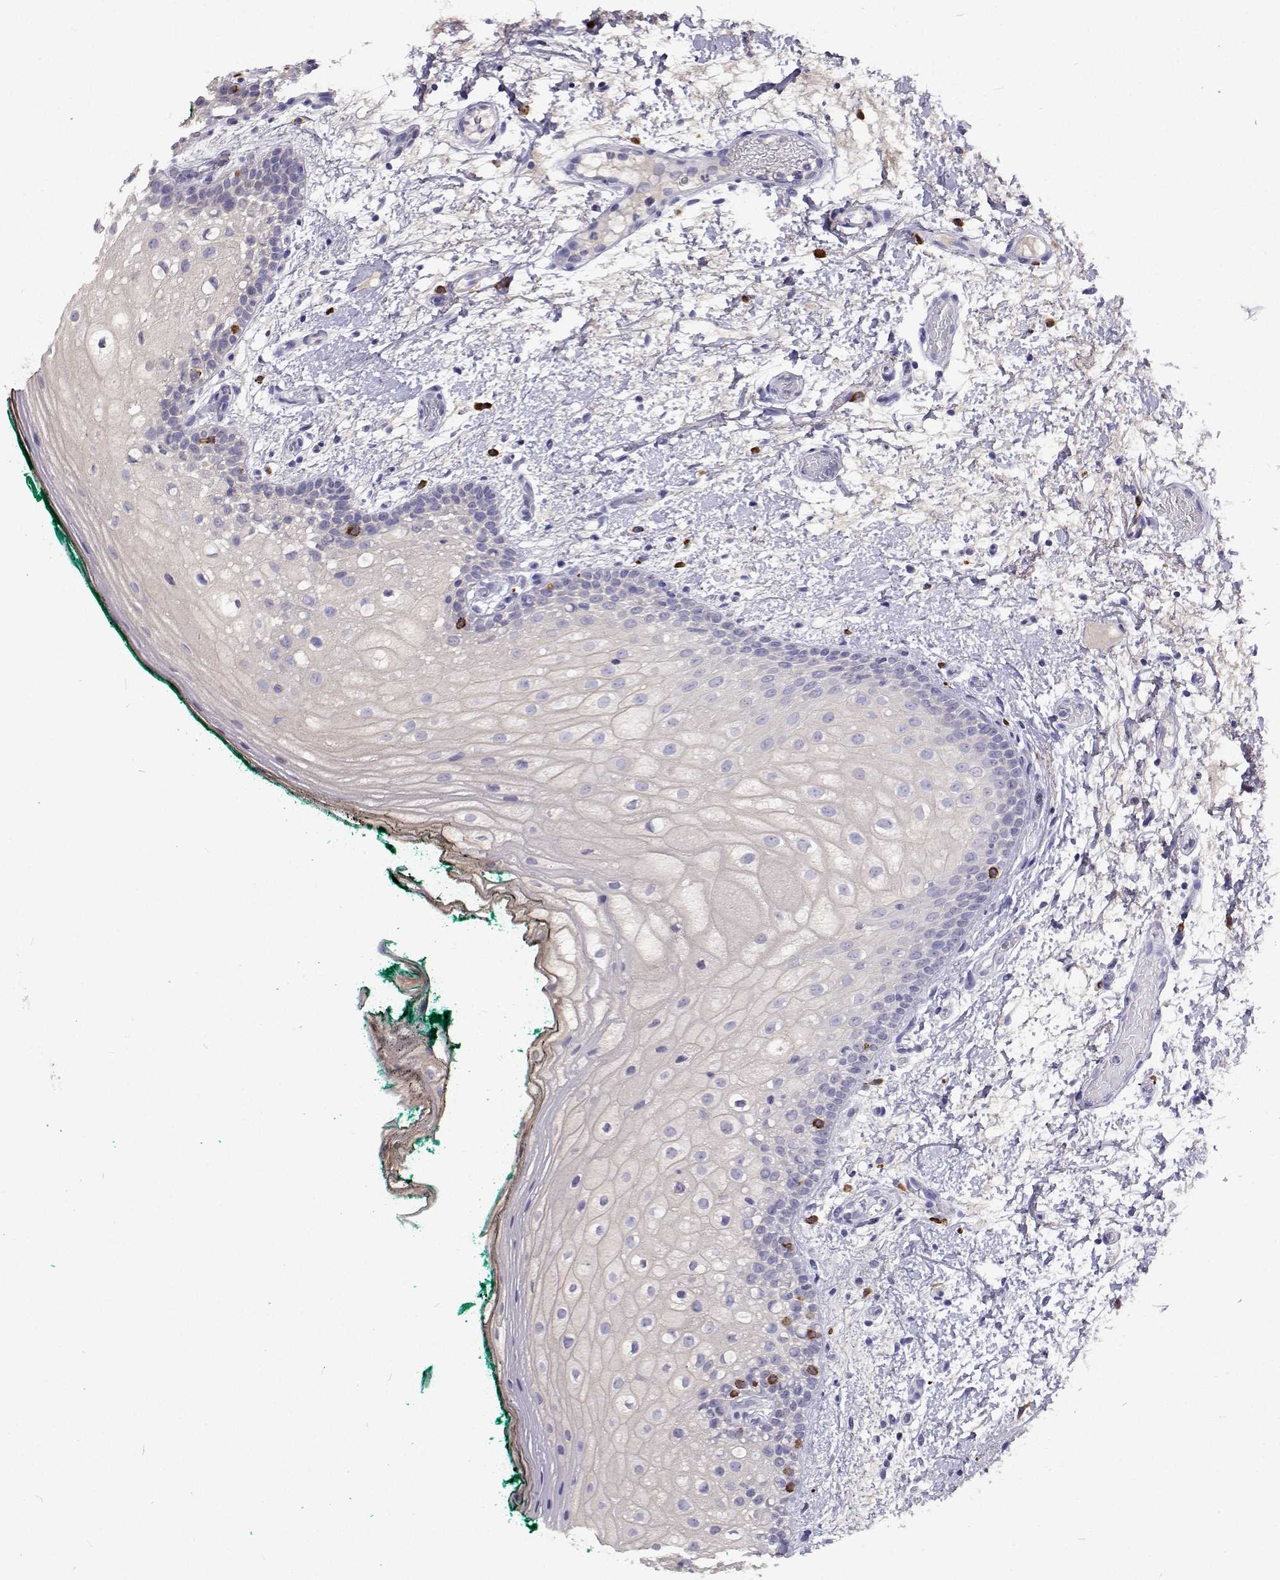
{"staining": {"intensity": "negative", "quantity": "none", "location": "none"}, "tissue": "oral mucosa", "cell_type": "Squamous epithelial cells", "image_type": "normal", "snomed": [{"axis": "morphology", "description": "Normal tissue, NOS"}, {"axis": "topography", "description": "Oral tissue"}], "caption": "Squamous epithelial cells show no significant protein staining in benign oral mucosa. (DAB immunohistochemistry (IHC) visualized using brightfield microscopy, high magnification).", "gene": "CFAP44", "patient": {"sex": "female", "age": 83}}